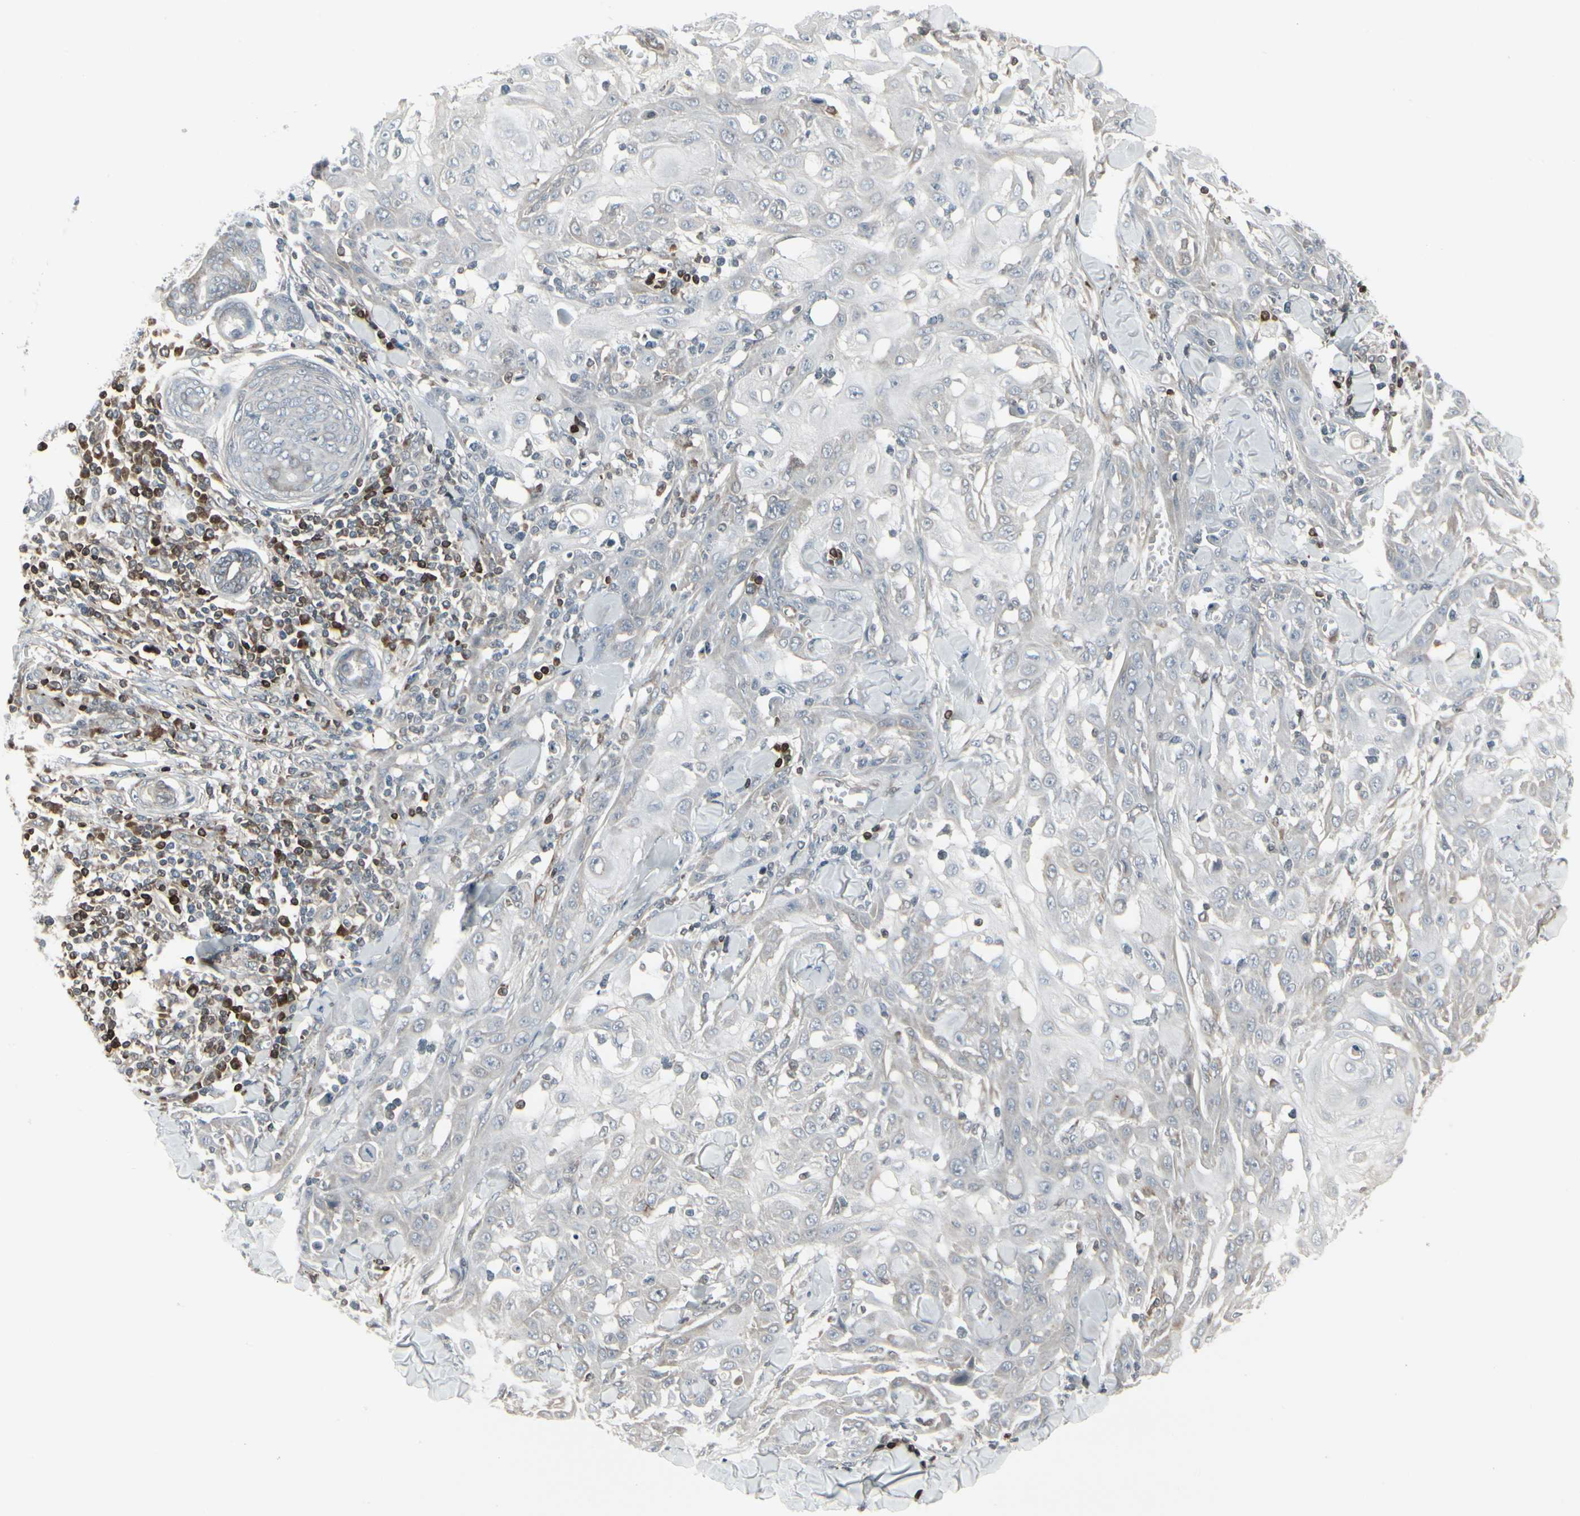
{"staining": {"intensity": "weak", "quantity": "<25%", "location": "cytoplasmic/membranous"}, "tissue": "skin cancer", "cell_type": "Tumor cells", "image_type": "cancer", "snomed": [{"axis": "morphology", "description": "Squamous cell carcinoma, NOS"}, {"axis": "topography", "description": "Skin"}], "caption": "Immunohistochemical staining of skin cancer displays no significant positivity in tumor cells. (Immunohistochemistry (ihc), brightfield microscopy, high magnification).", "gene": "IGFBP6", "patient": {"sex": "male", "age": 24}}